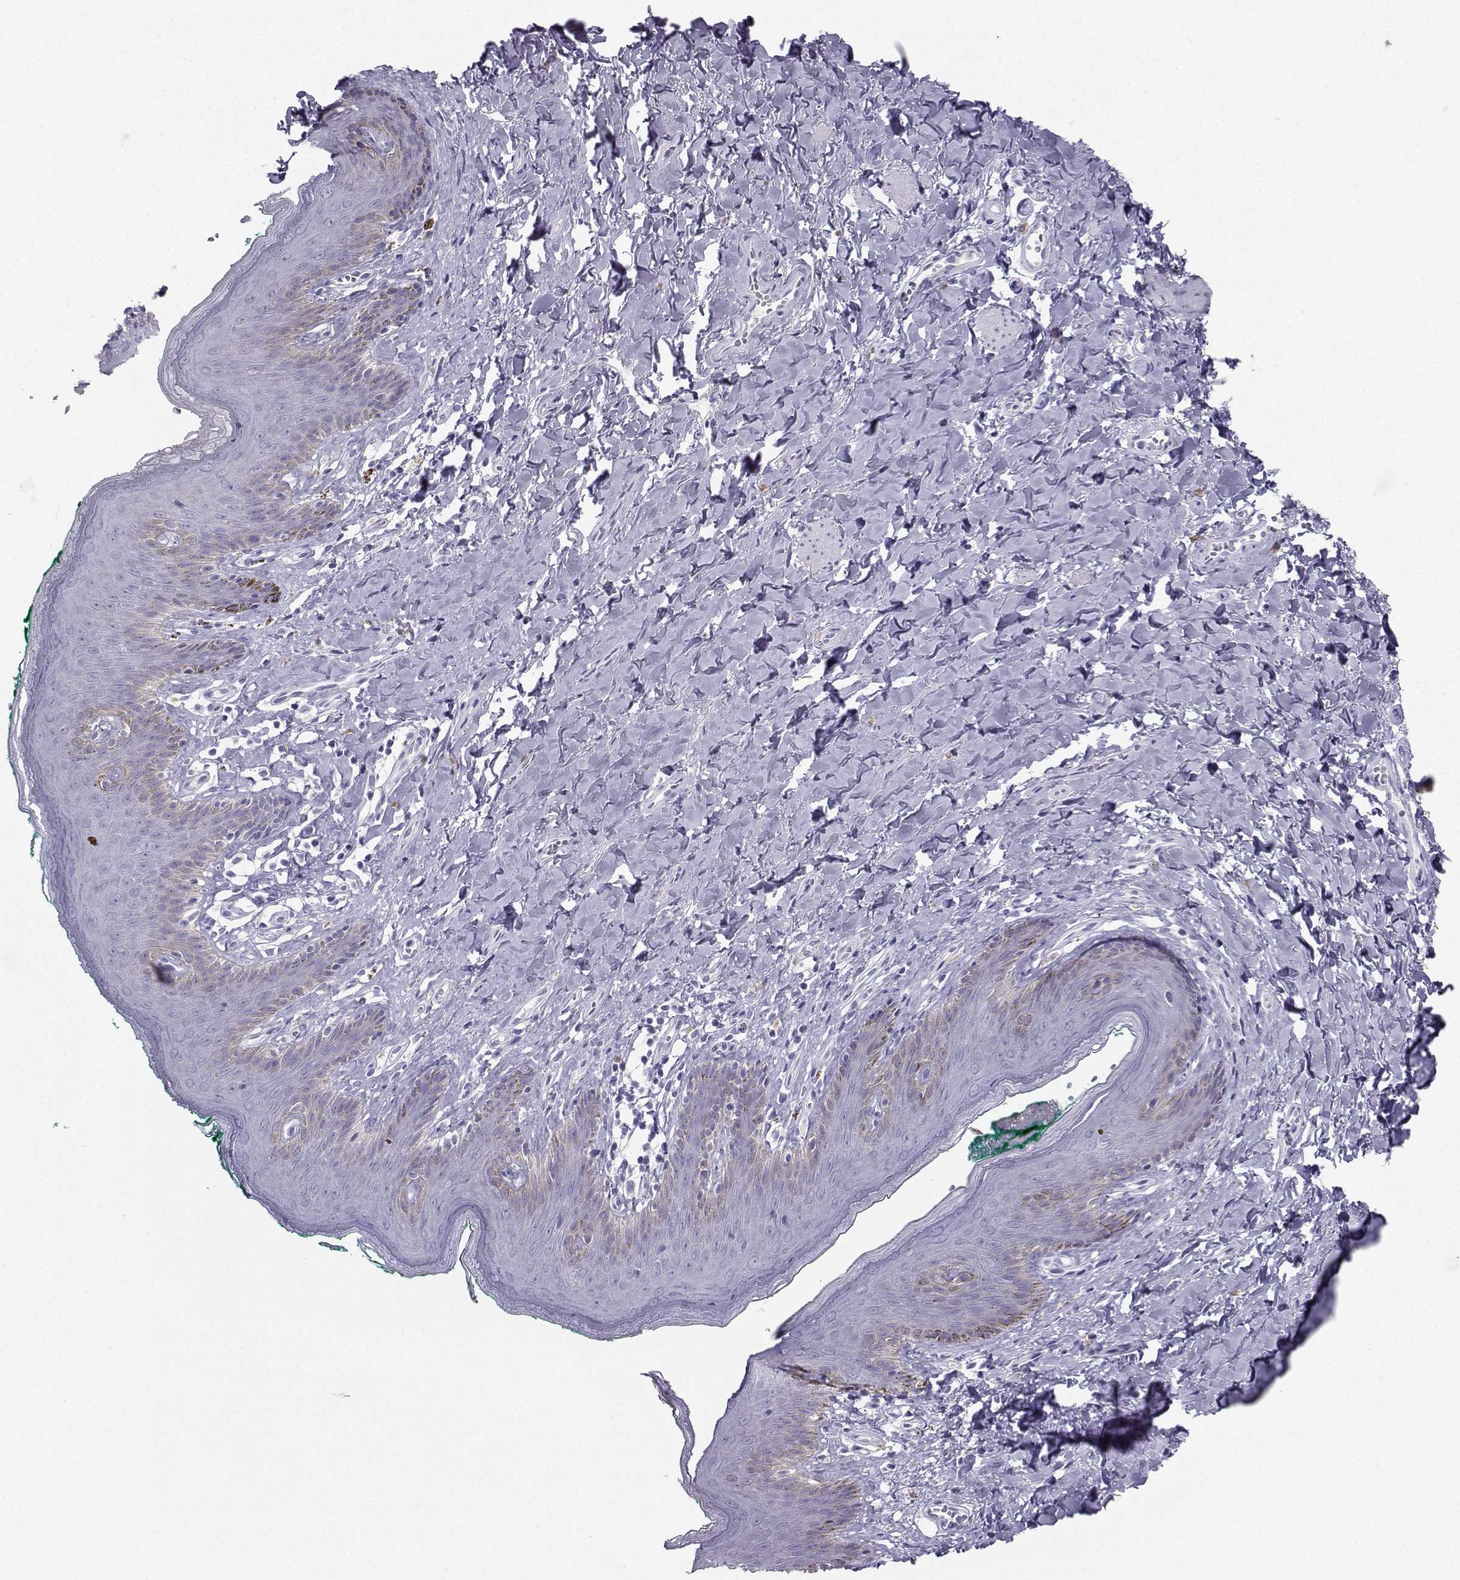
{"staining": {"intensity": "negative", "quantity": "none", "location": "none"}, "tissue": "skin", "cell_type": "Epidermal cells", "image_type": "normal", "snomed": [{"axis": "morphology", "description": "Normal tissue, NOS"}, {"axis": "topography", "description": "Vulva"}], "caption": "This image is of unremarkable skin stained with immunohistochemistry to label a protein in brown with the nuclei are counter-stained blue. There is no positivity in epidermal cells. (DAB immunohistochemistry, high magnification).", "gene": "IQCD", "patient": {"sex": "female", "age": 66}}